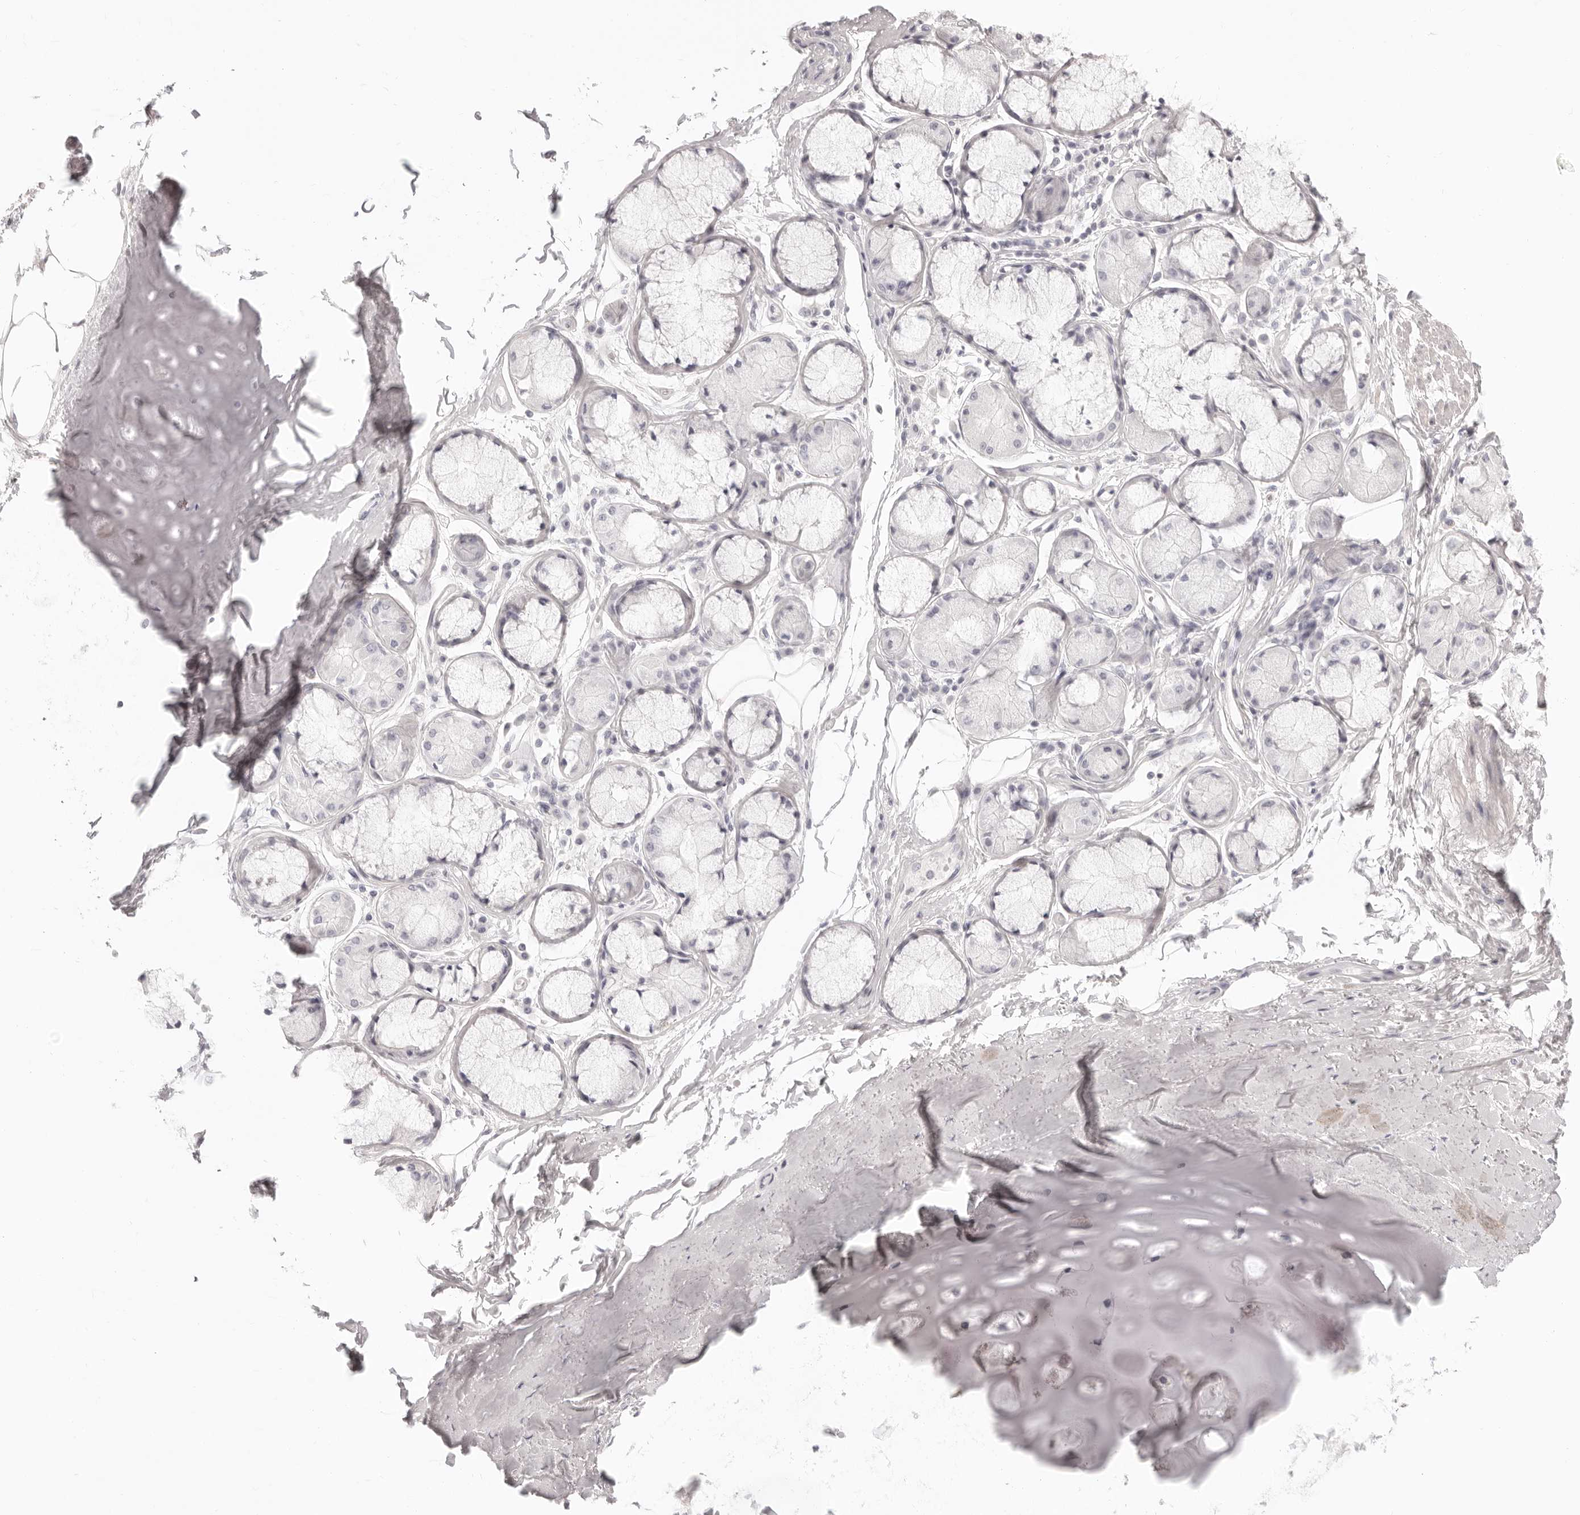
{"staining": {"intensity": "moderate", "quantity": "<25%", "location": "cytoplasmic/membranous"}, "tissue": "adipose tissue", "cell_type": "Adipocytes", "image_type": "normal", "snomed": [{"axis": "morphology", "description": "Normal tissue, NOS"}, {"axis": "topography", "description": "Bronchus"}], "caption": "Protein expression by immunohistochemistry reveals moderate cytoplasmic/membranous expression in approximately <25% of adipocytes in unremarkable adipose tissue. (IHC, brightfield microscopy, high magnification).", "gene": "FABP1", "patient": {"sex": "male", "age": 66}}